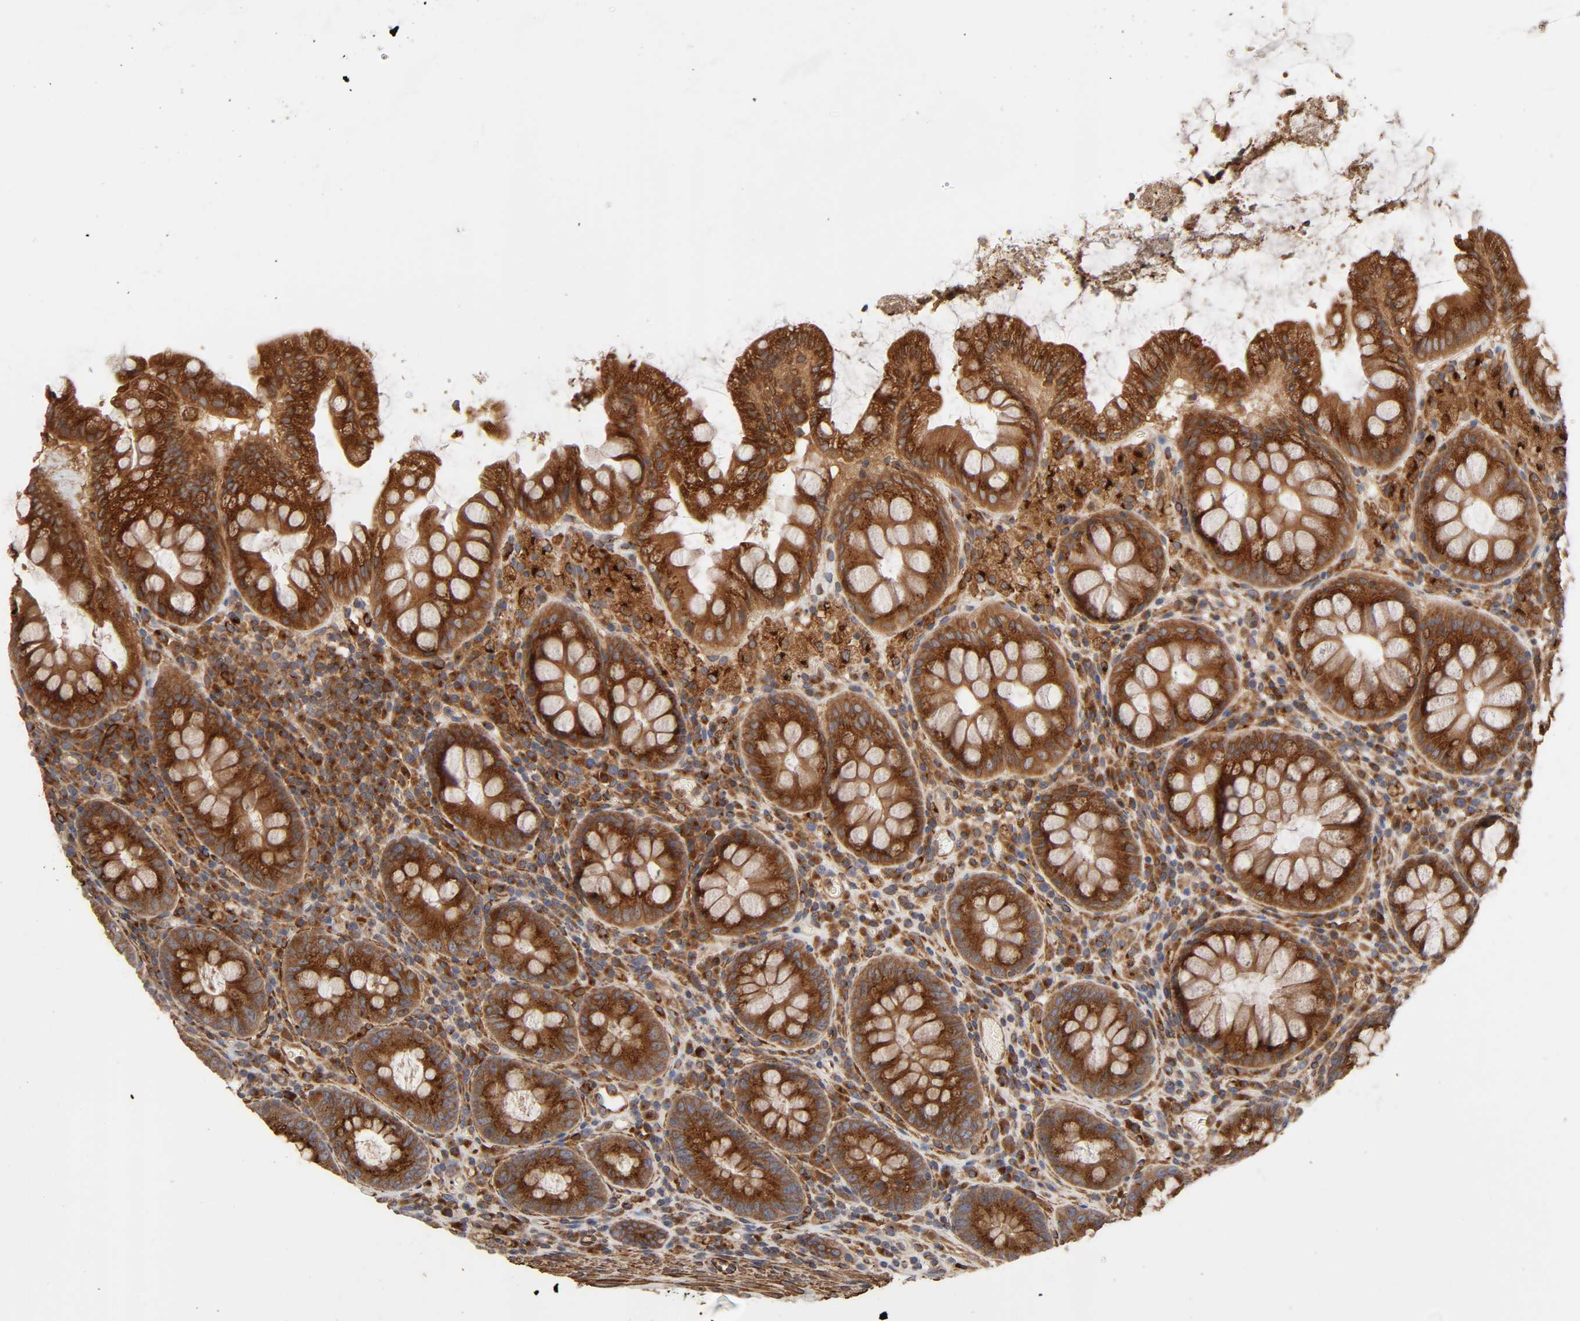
{"staining": {"intensity": "moderate", "quantity": ">75%", "location": "cytoplasmic/membranous"}, "tissue": "colon", "cell_type": "Endothelial cells", "image_type": "normal", "snomed": [{"axis": "morphology", "description": "Normal tissue, NOS"}, {"axis": "topography", "description": "Colon"}], "caption": "Immunohistochemical staining of unremarkable human colon displays moderate cytoplasmic/membranous protein expression in about >75% of endothelial cells. The staining was performed using DAB to visualize the protein expression in brown, while the nuclei were stained in blue with hematoxylin (Magnification: 20x).", "gene": "GNPTG", "patient": {"sex": "female", "age": 46}}